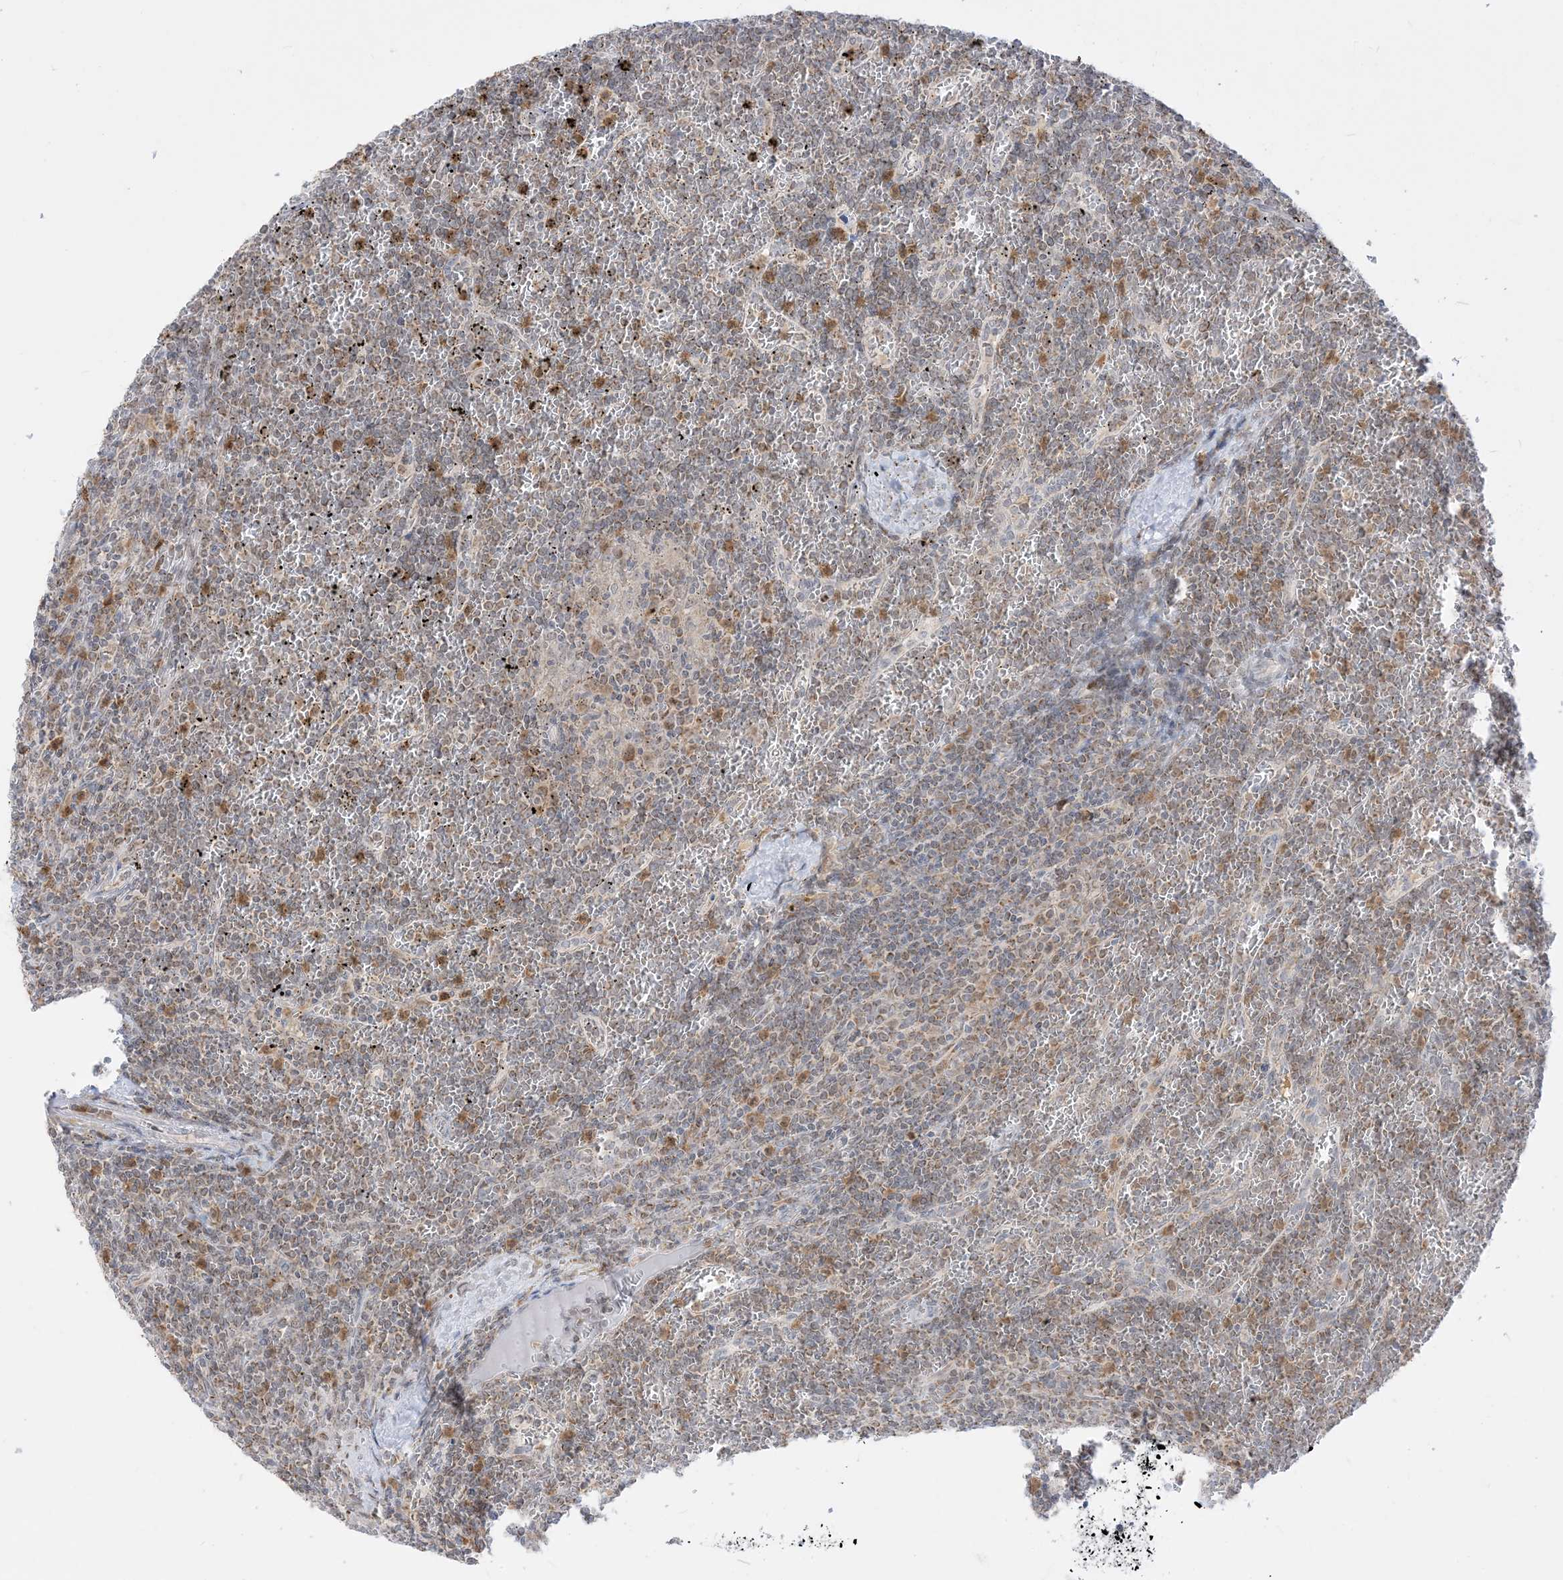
{"staining": {"intensity": "weak", "quantity": "25%-75%", "location": "cytoplasmic/membranous"}, "tissue": "lymphoma", "cell_type": "Tumor cells", "image_type": "cancer", "snomed": [{"axis": "morphology", "description": "Malignant lymphoma, non-Hodgkin's type, Low grade"}, {"axis": "topography", "description": "Spleen"}], "caption": "A brown stain highlights weak cytoplasmic/membranous expression of a protein in human low-grade malignant lymphoma, non-Hodgkin's type tumor cells.", "gene": "KANSL3", "patient": {"sex": "female", "age": 19}}